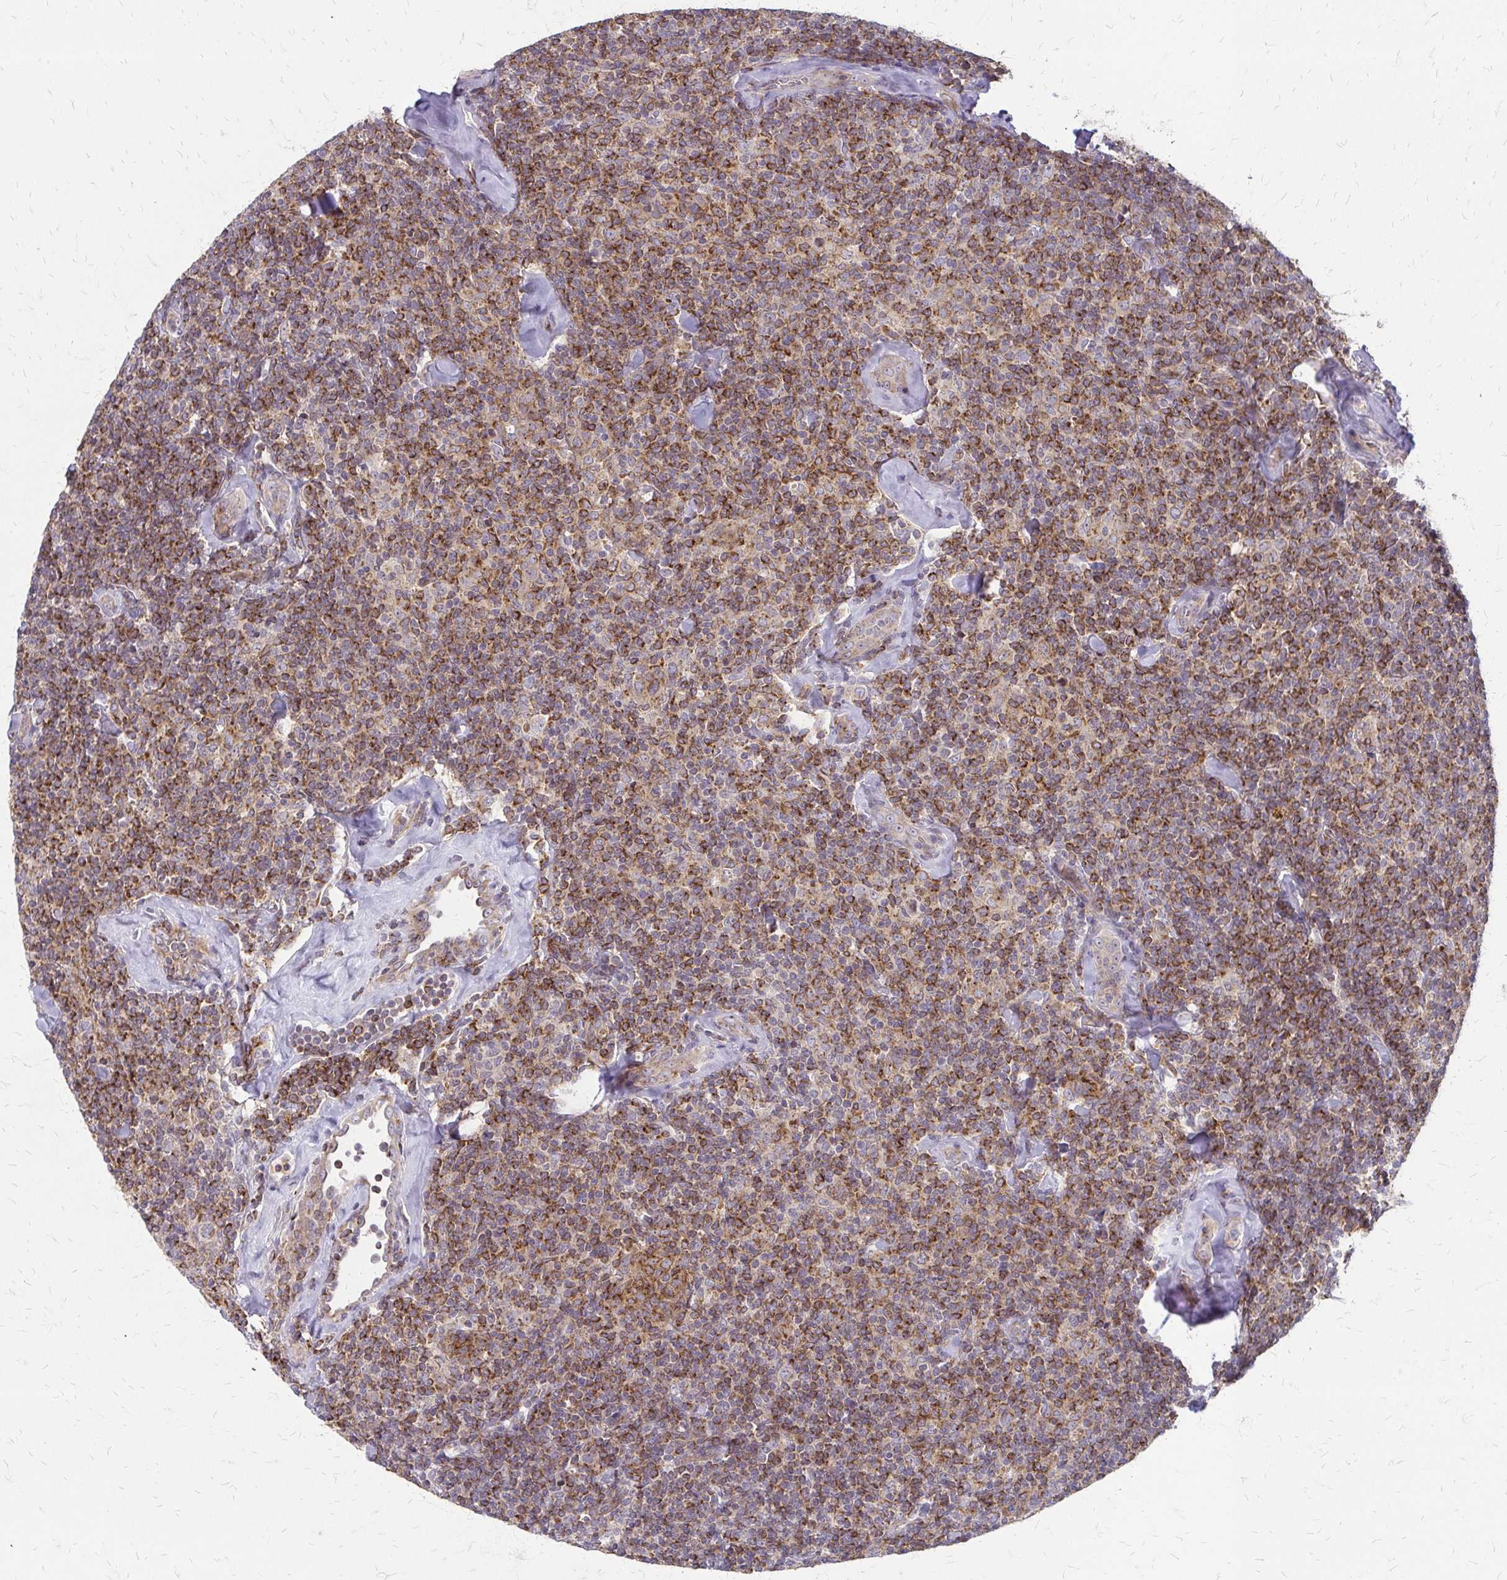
{"staining": {"intensity": "moderate", "quantity": ">75%", "location": "cytoplasmic/membranous"}, "tissue": "lymphoma", "cell_type": "Tumor cells", "image_type": "cancer", "snomed": [{"axis": "morphology", "description": "Malignant lymphoma, non-Hodgkin's type, Low grade"}, {"axis": "topography", "description": "Lymph node"}], "caption": "Immunohistochemistry (IHC) of malignant lymphoma, non-Hodgkin's type (low-grade) shows medium levels of moderate cytoplasmic/membranous expression in about >75% of tumor cells.", "gene": "ZNF383", "patient": {"sex": "female", "age": 56}}